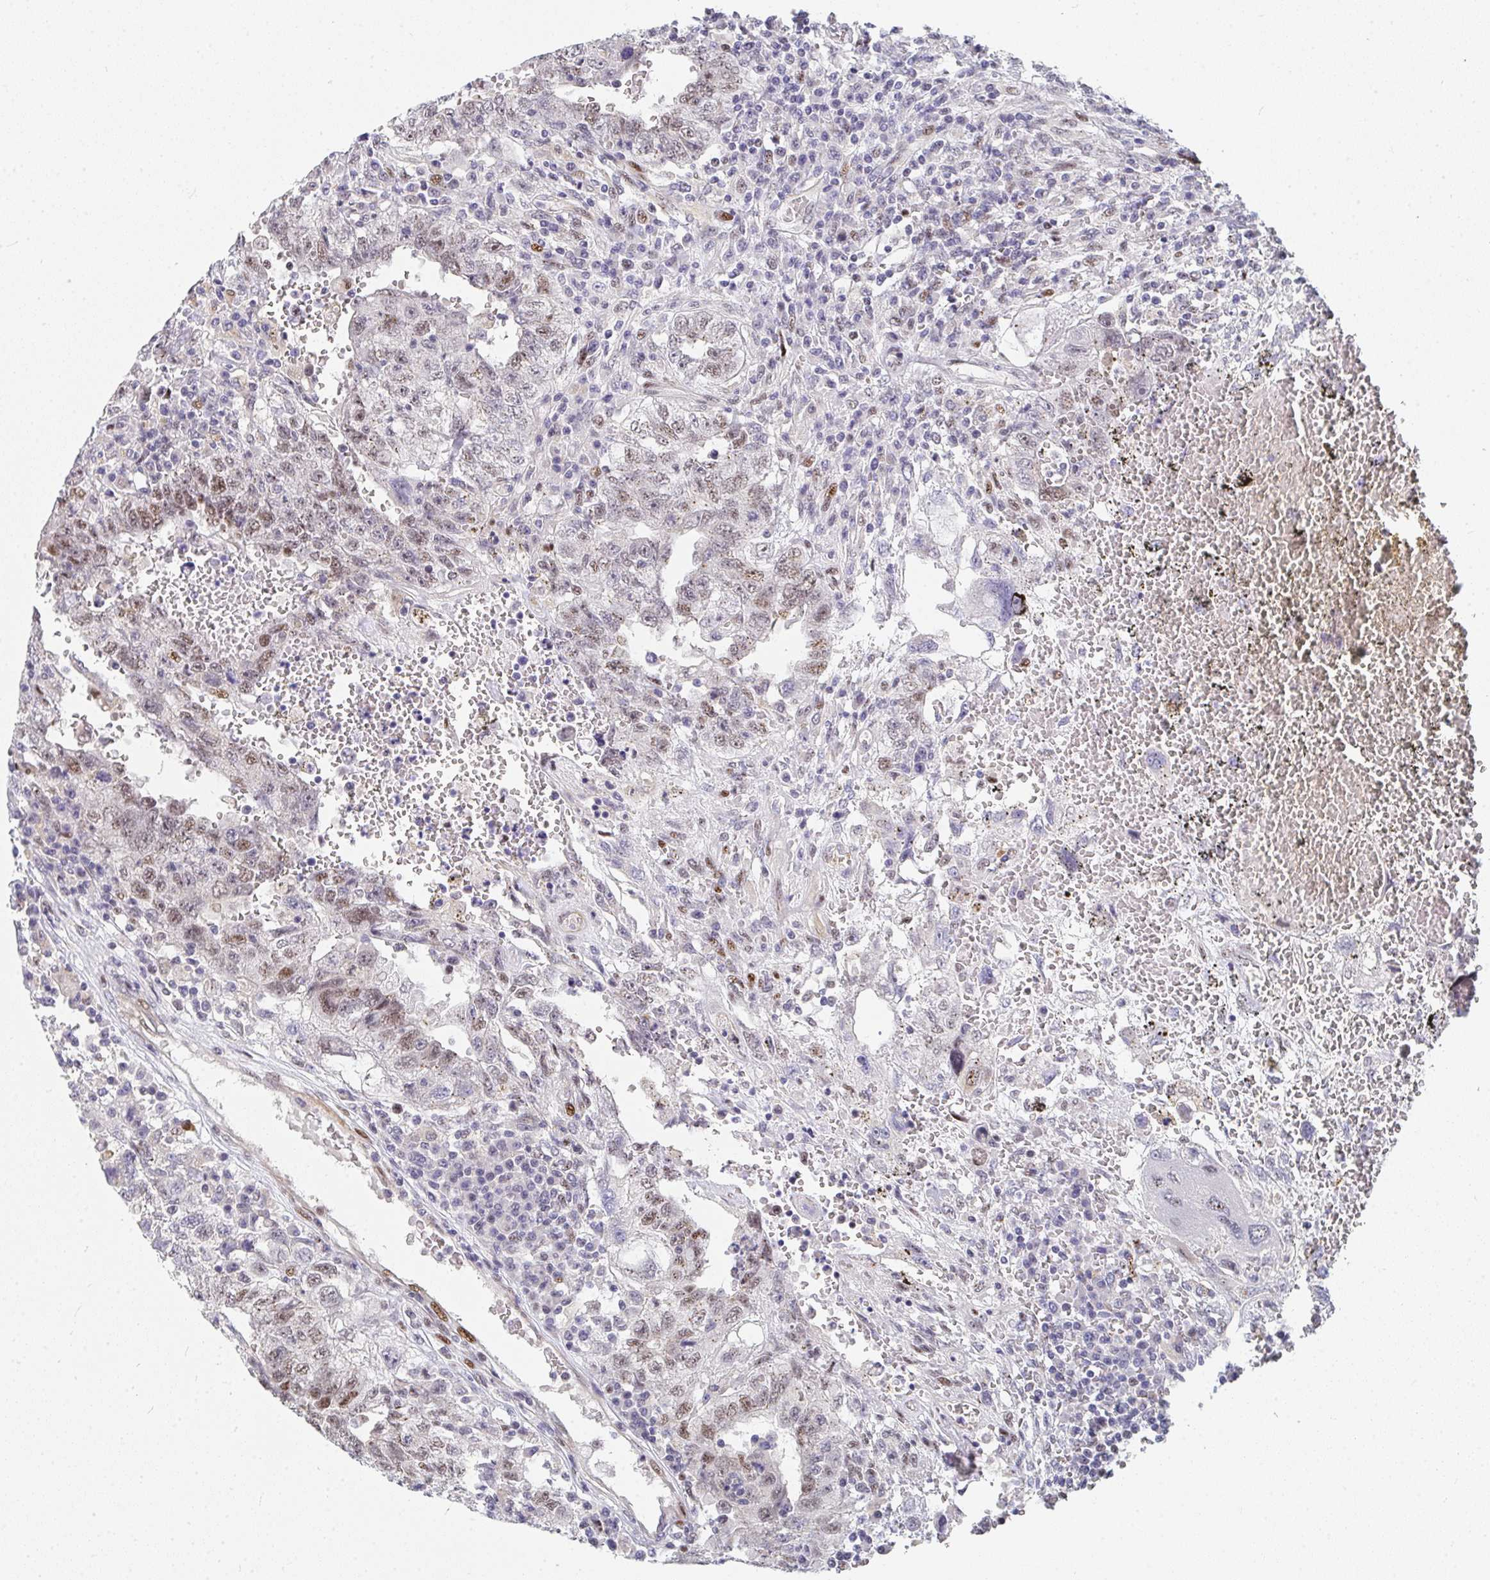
{"staining": {"intensity": "moderate", "quantity": "25%-75%", "location": "nuclear"}, "tissue": "testis cancer", "cell_type": "Tumor cells", "image_type": "cancer", "snomed": [{"axis": "morphology", "description": "Carcinoma, Embryonal, NOS"}, {"axis": "topography", "description": "Testis"}], "caption": "Protein expression analysis of human embryonal carcinoma (testis) reveals moderate nuclear positivity in approximately 25%-75% of tumor cells.", "gene": "ZIC3", "patient": {"sex": "male", "age": 26}}